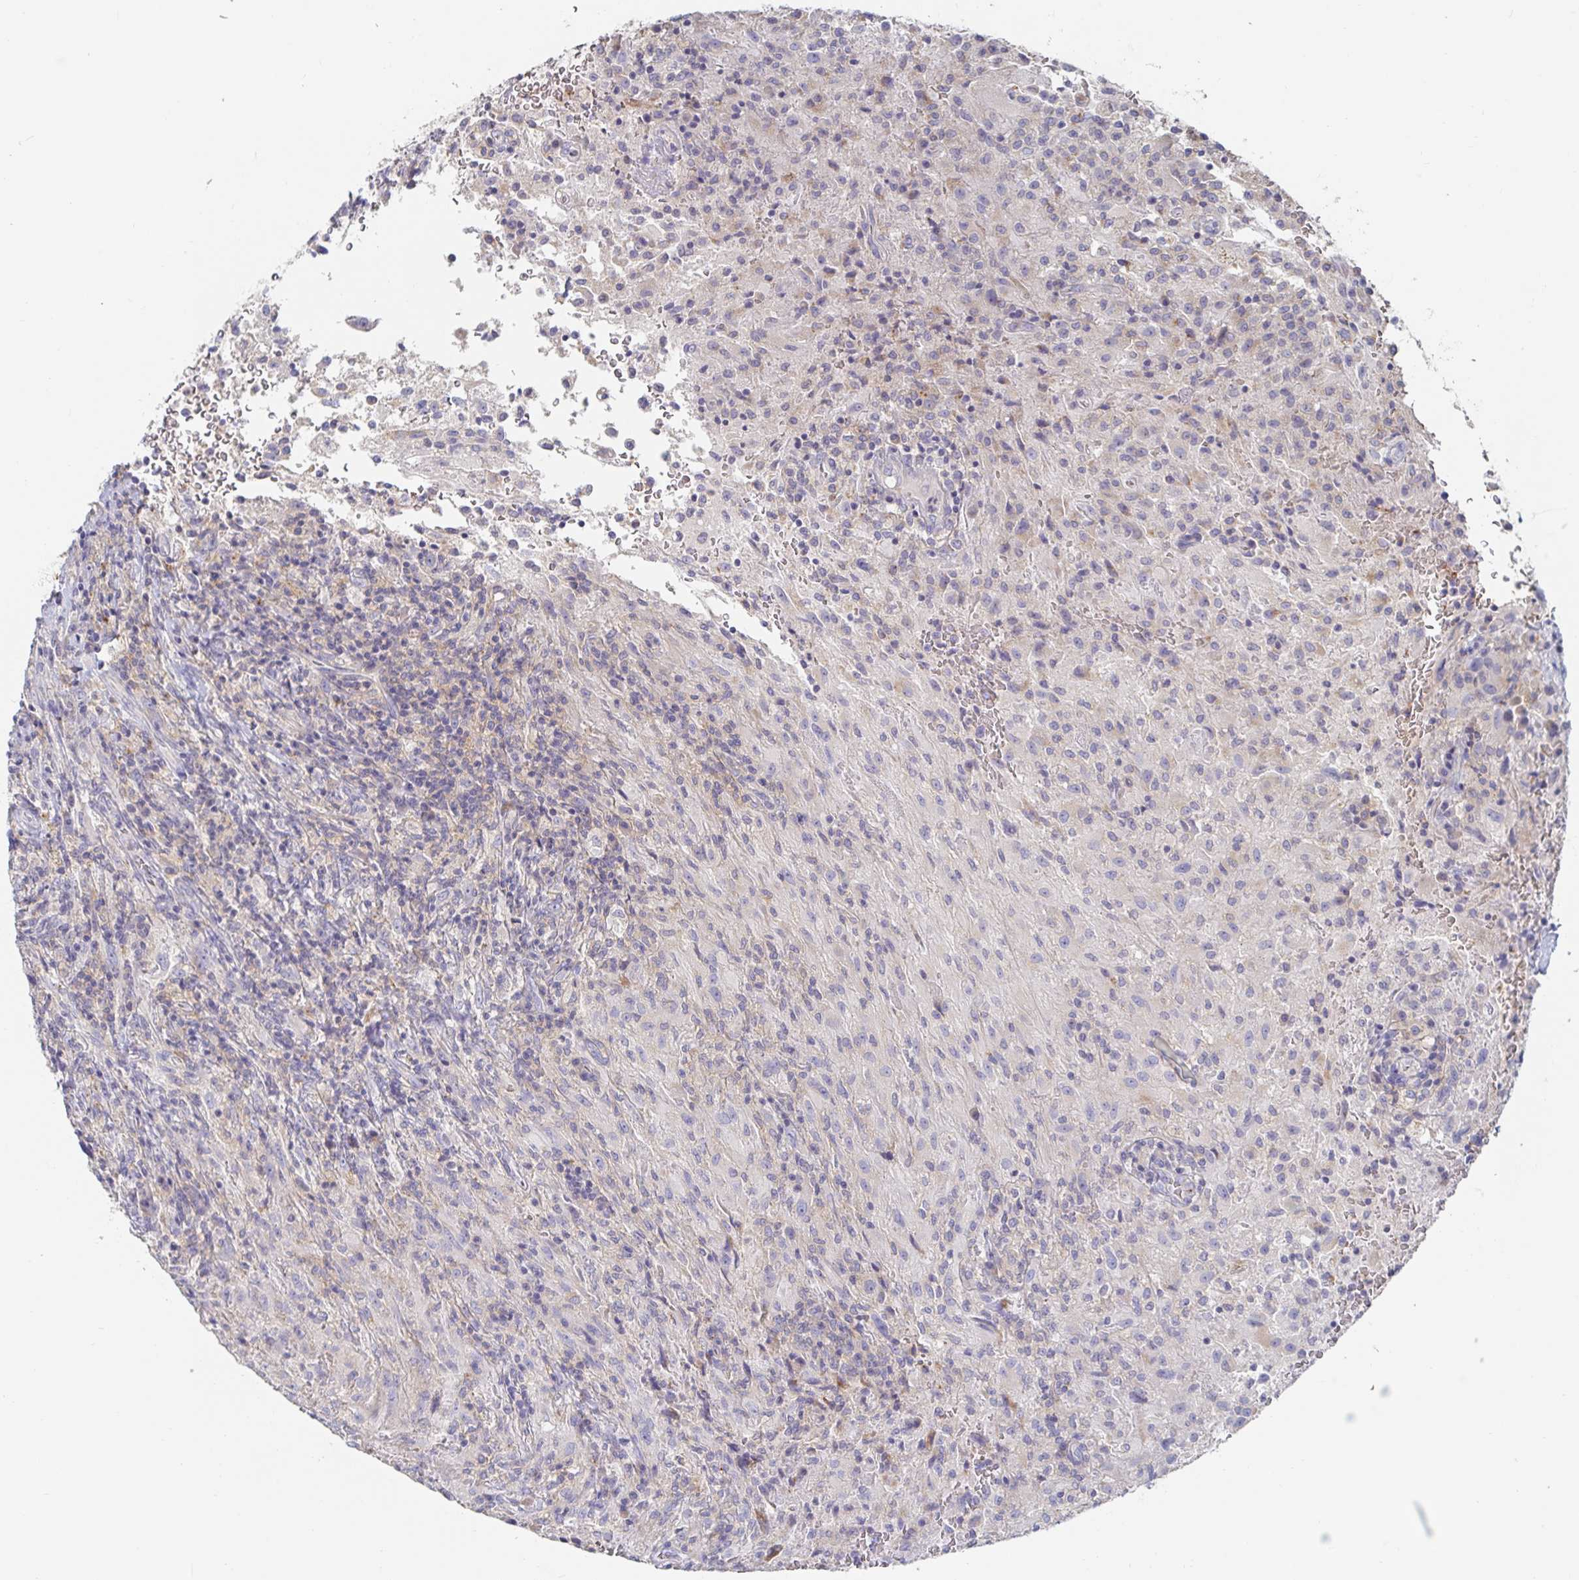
{"staining": {"intensity": "negative", "quantity": "none", "location": "none"}, "tissue": "glioma", "cell_type": "Tumor cells", "image_type": "cancer", "snomed": [{"axis": "morphology", "description": "Glioma, malignant, High grade"}, {"axis": "topography", "description": "Brain"}], "caption": "Tumor cells show no significant protein positivity in glioma.", "gene": "SPPL3", "patient": {"sex": "male", "age": 68}}